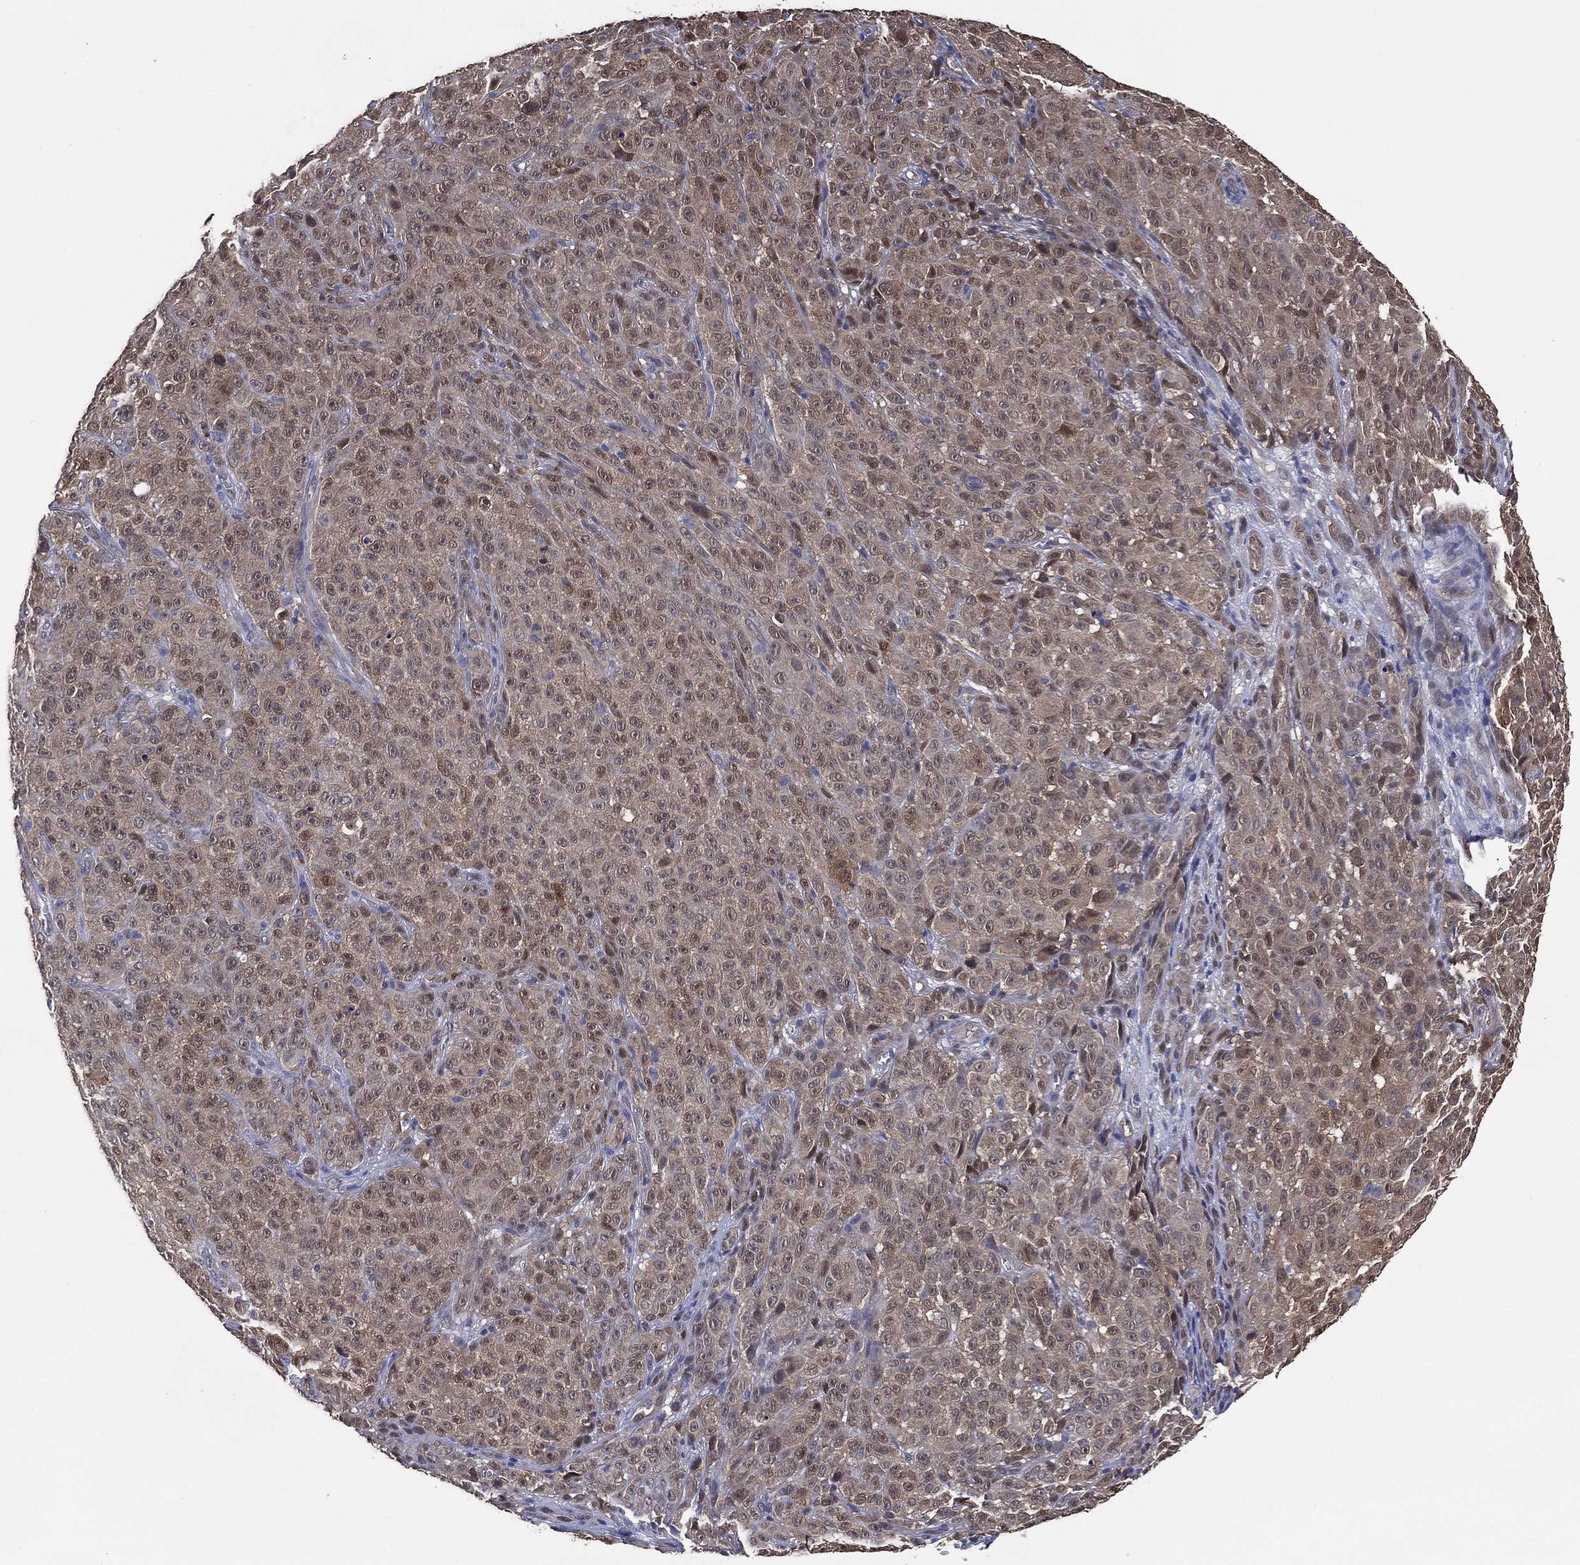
{"staining": {"intensity": "weak", "quantity": "<25%", "location": "cytoplasmic/membranous"}, "tissue": "melanoma", "cell_type": "Tumor cells", "image_type": "cancer", "snomed": [{"axis": "morphology", "description": "Malignant melanoma, NOS"}, {"axis": "topography", "description": "Skin"}], "caption": "DAB immunohistochemical staining of melanoma shows no significant staining in tumor cells. Nuclei are stained in blue.", "gene": "AK1", "patient": {"sex": "female", "age": 82}}